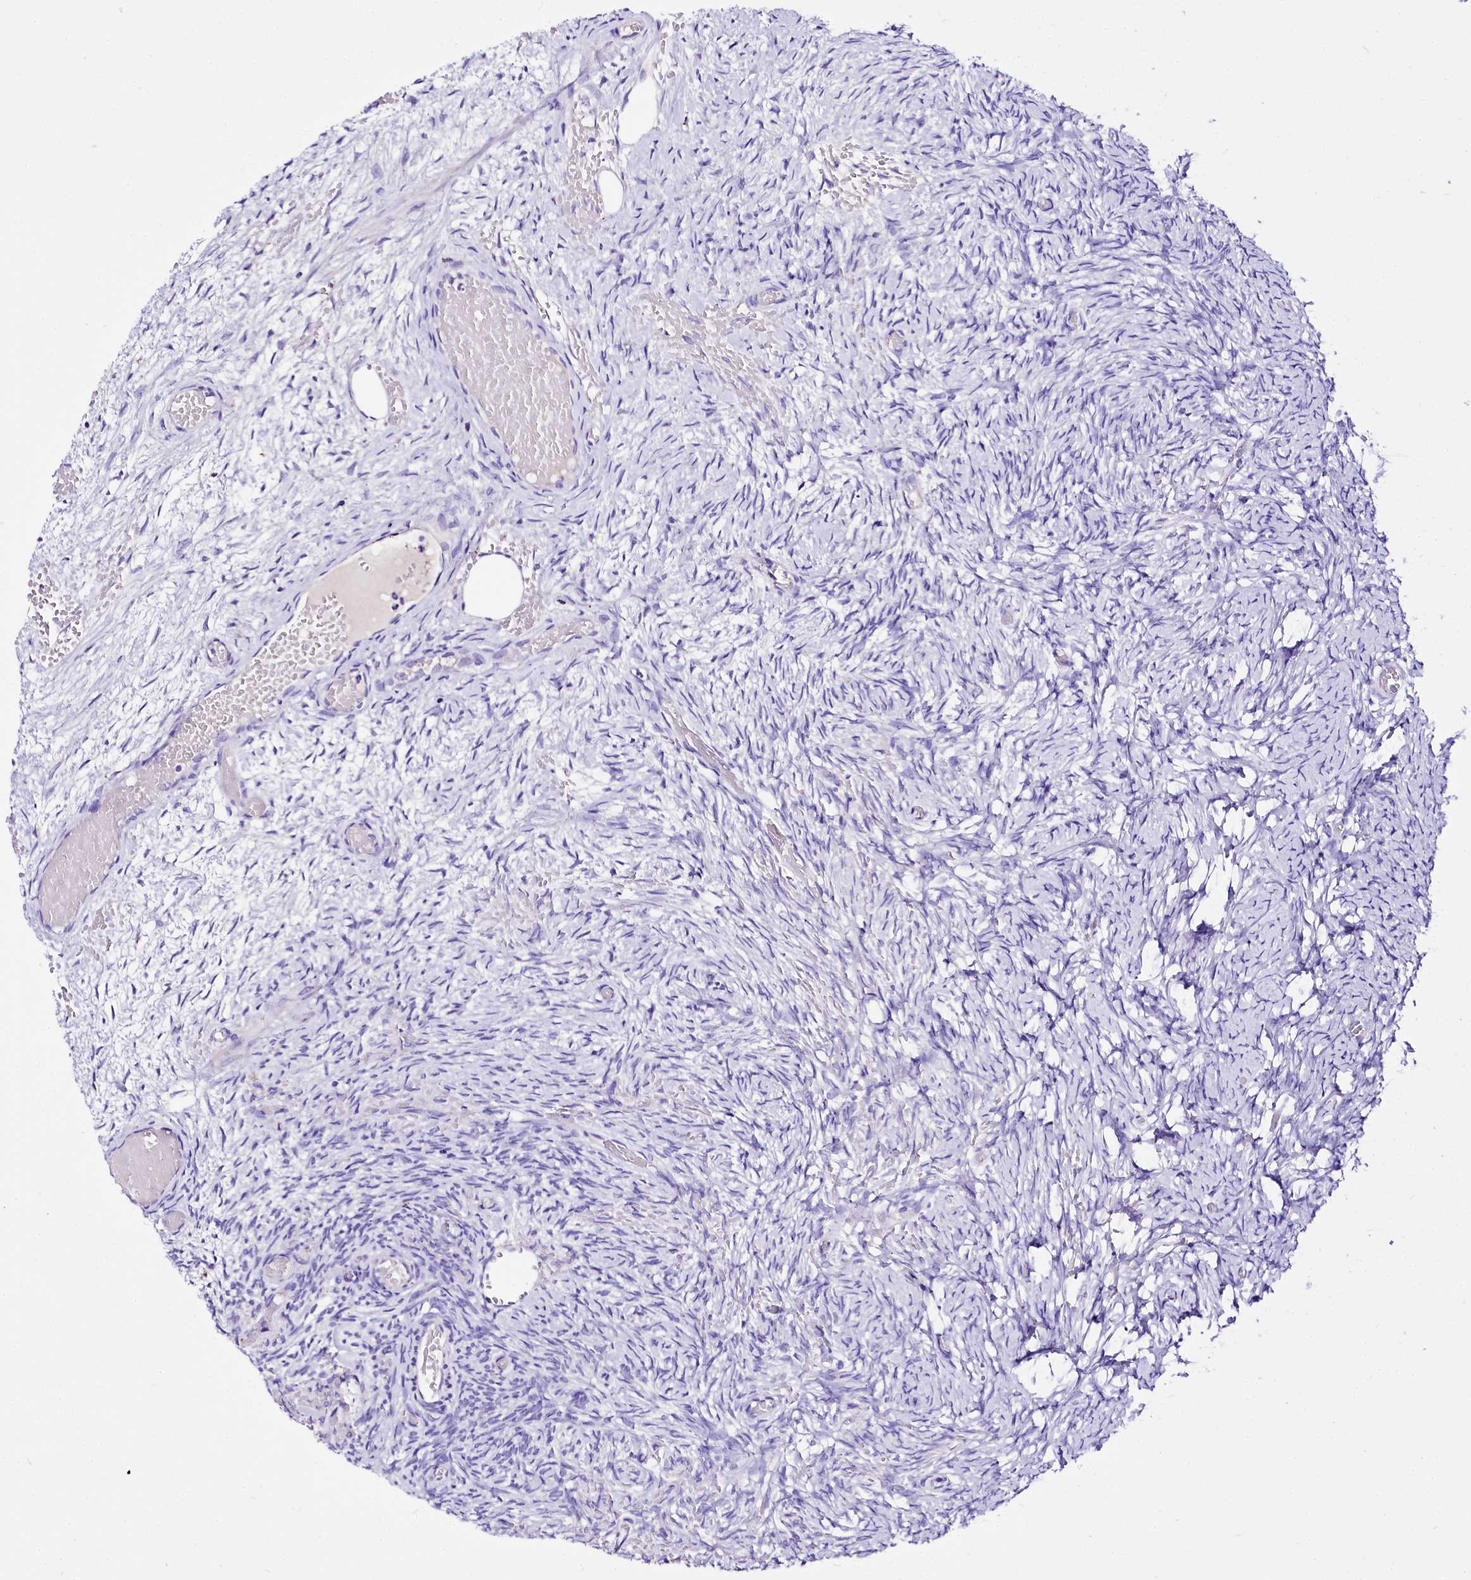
{"staining": {"intensity": "negative", "quantity": "none", "location": "none"}, "tissue": "ovary", "cell_type": "Ovarian stroma cells", "image_type": "normal", "snomed": [{"axis": "morphology", "description": "Adenocarcinoma, NOS"}, {"axis": "topography", "description": "Endometrium"}], "caption": "High power microscopy image of an IHC photomicrograph of unremarkable ovary, revealing no significant expression in ovarian stroma cells.", "gene": "A2ML1", "patient": {"sex": "female", "age": 32}}